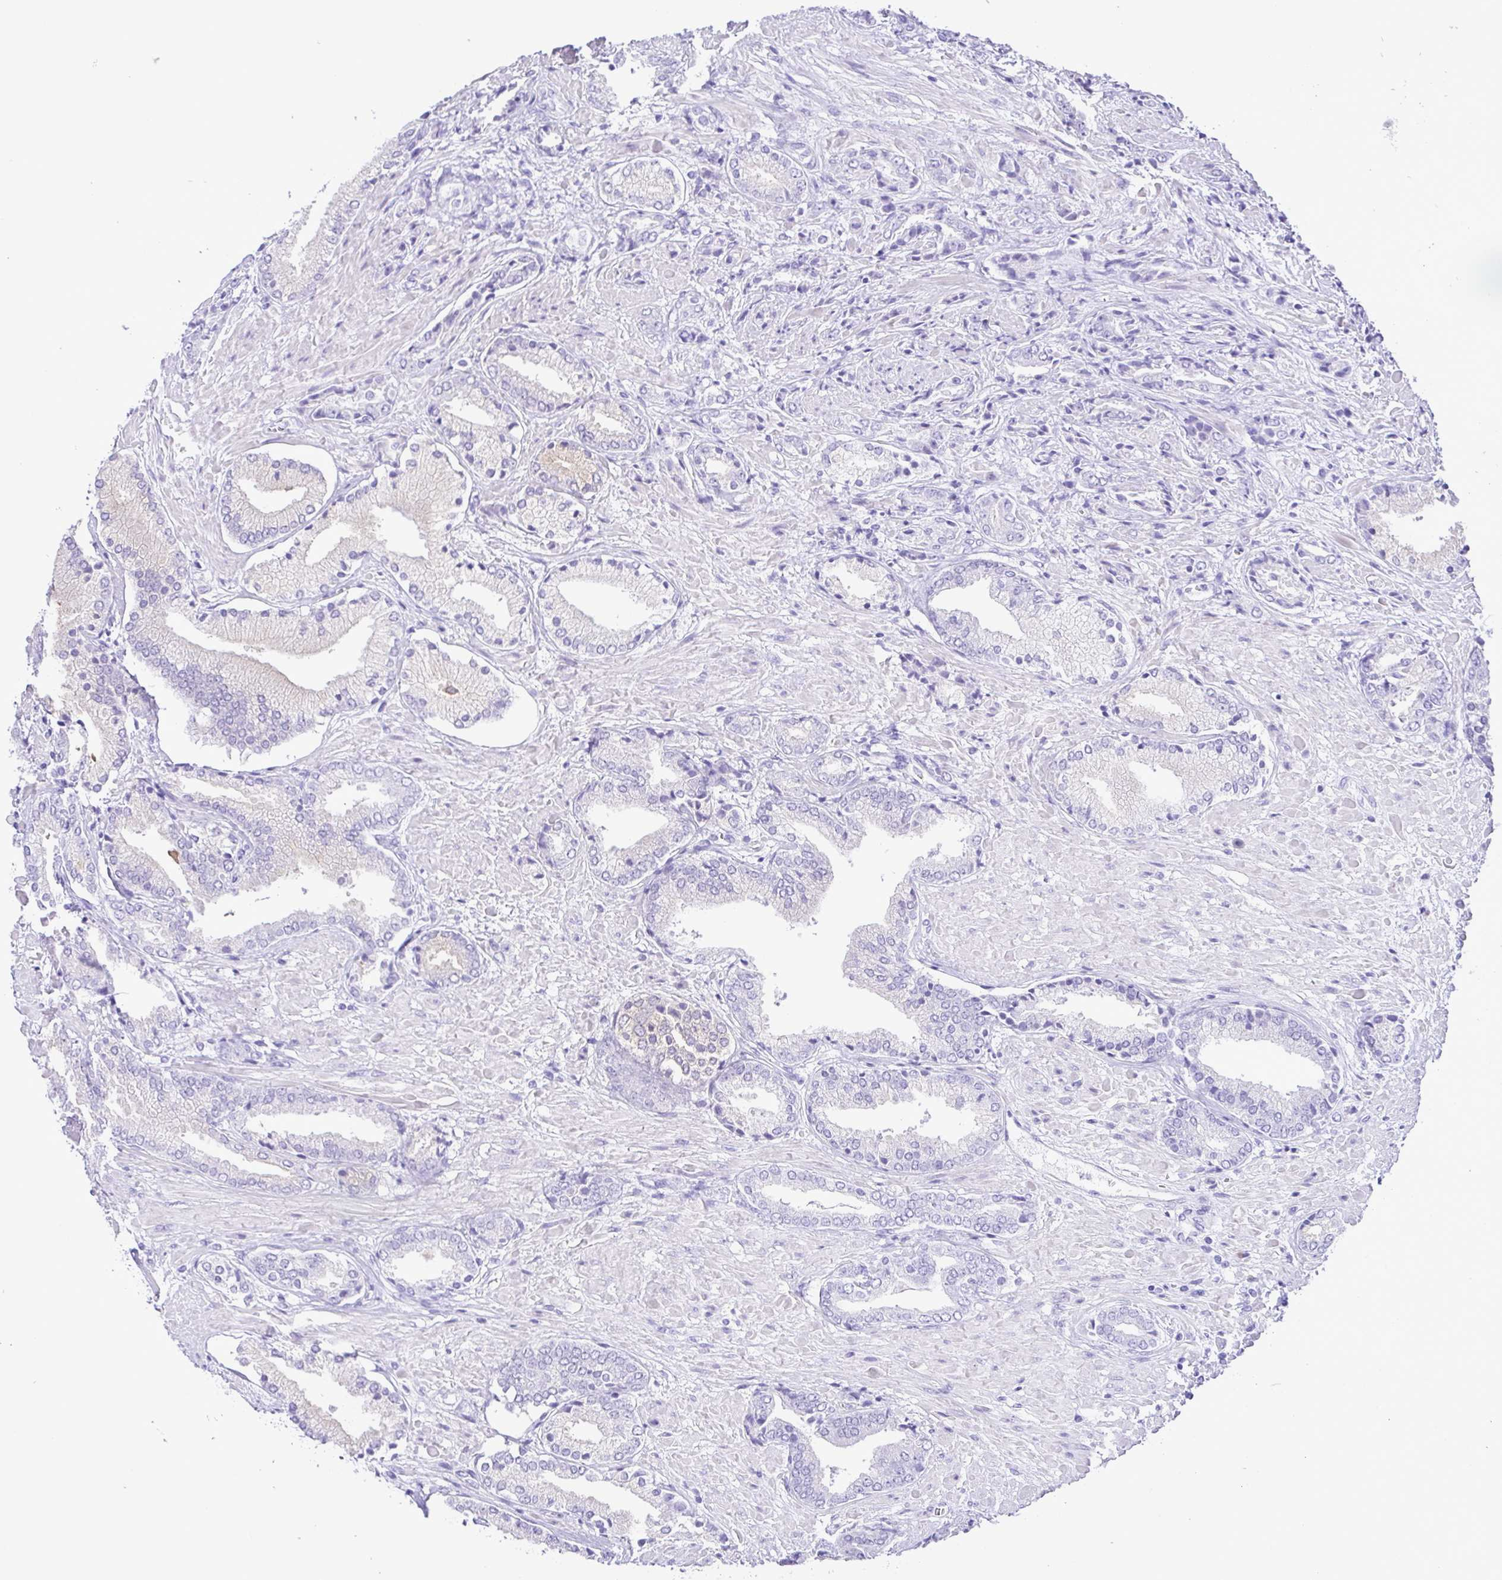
{"staining": {"intensity": "negative", "quantity": "none", "location": "none"}, "tissue": "prostate cancer", "cell_type": "Tumor cells", "image_type": "cancer", "snomed": [{"axis": "morphology", "description": "Adenocarcinoma, High grade"}, {"axis": "topography", "description": "Prostate"}], "caption": "This micrograph is of prostate cancer (adenocarcinoma (high-grade)) stained with IHC to label a protein in brown with the nuclei are counter-stained blue. There is no staining in tumor cells.", "gene": "OVGP1", "patient": {"sex": "male", "age": 56}}